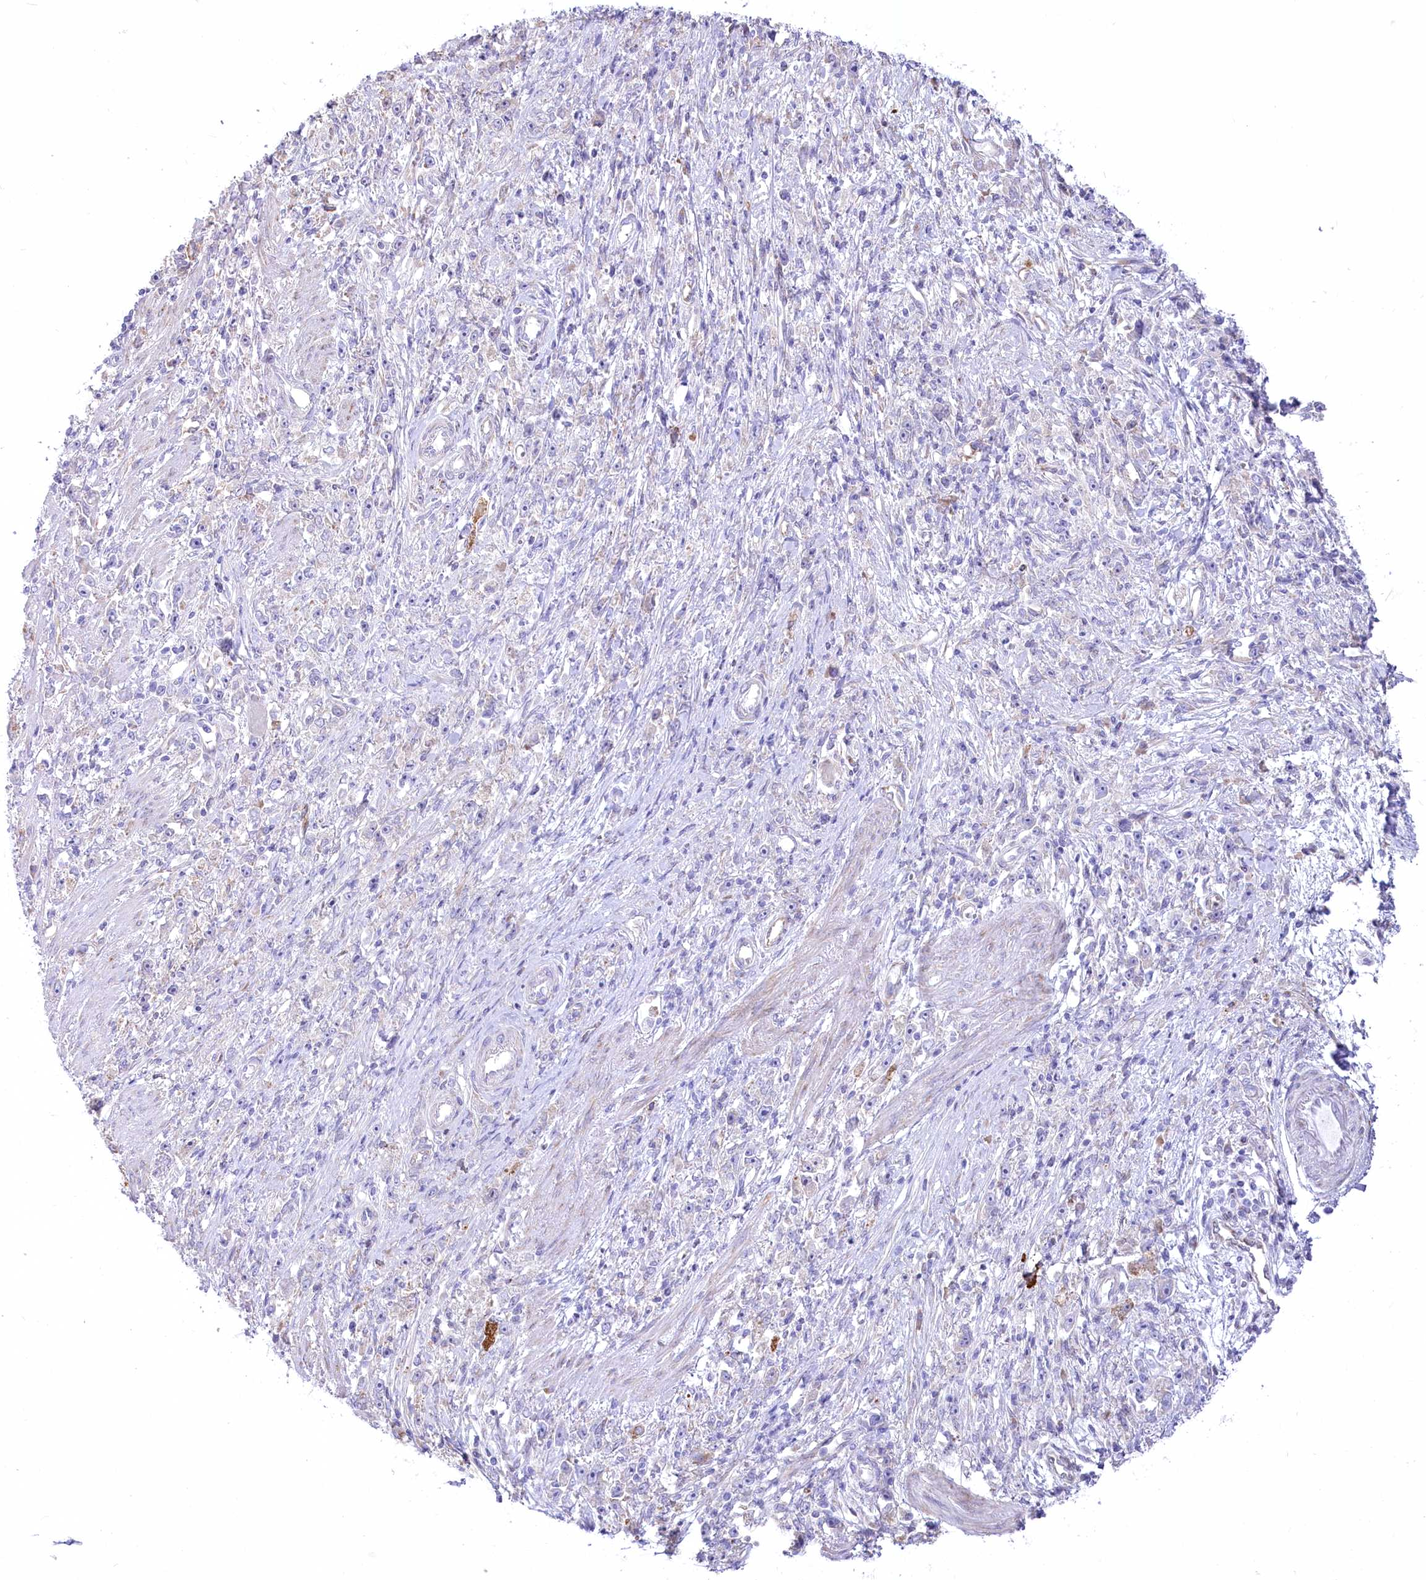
{"staining": {"intensity": "negative", "quantity": "none", "location": "none"}, "tissue": "stomach cancer", "cell_type": "Tumor cells", "image_type": "cancer", "snomed": [{"axis": "morphology", "description": "Adenocarcinoma, NOS"}, {"axis": "topography", "description": "Stomach"}], "caption": "High power microscopy micrograph of an immunohistochemistry photomicrograph of stomach cancer (adenocarcinoma), revealing no significant expression in tumor cells.", "gene": "STT3B", "patient": {"sex": "female", "age": 59}}